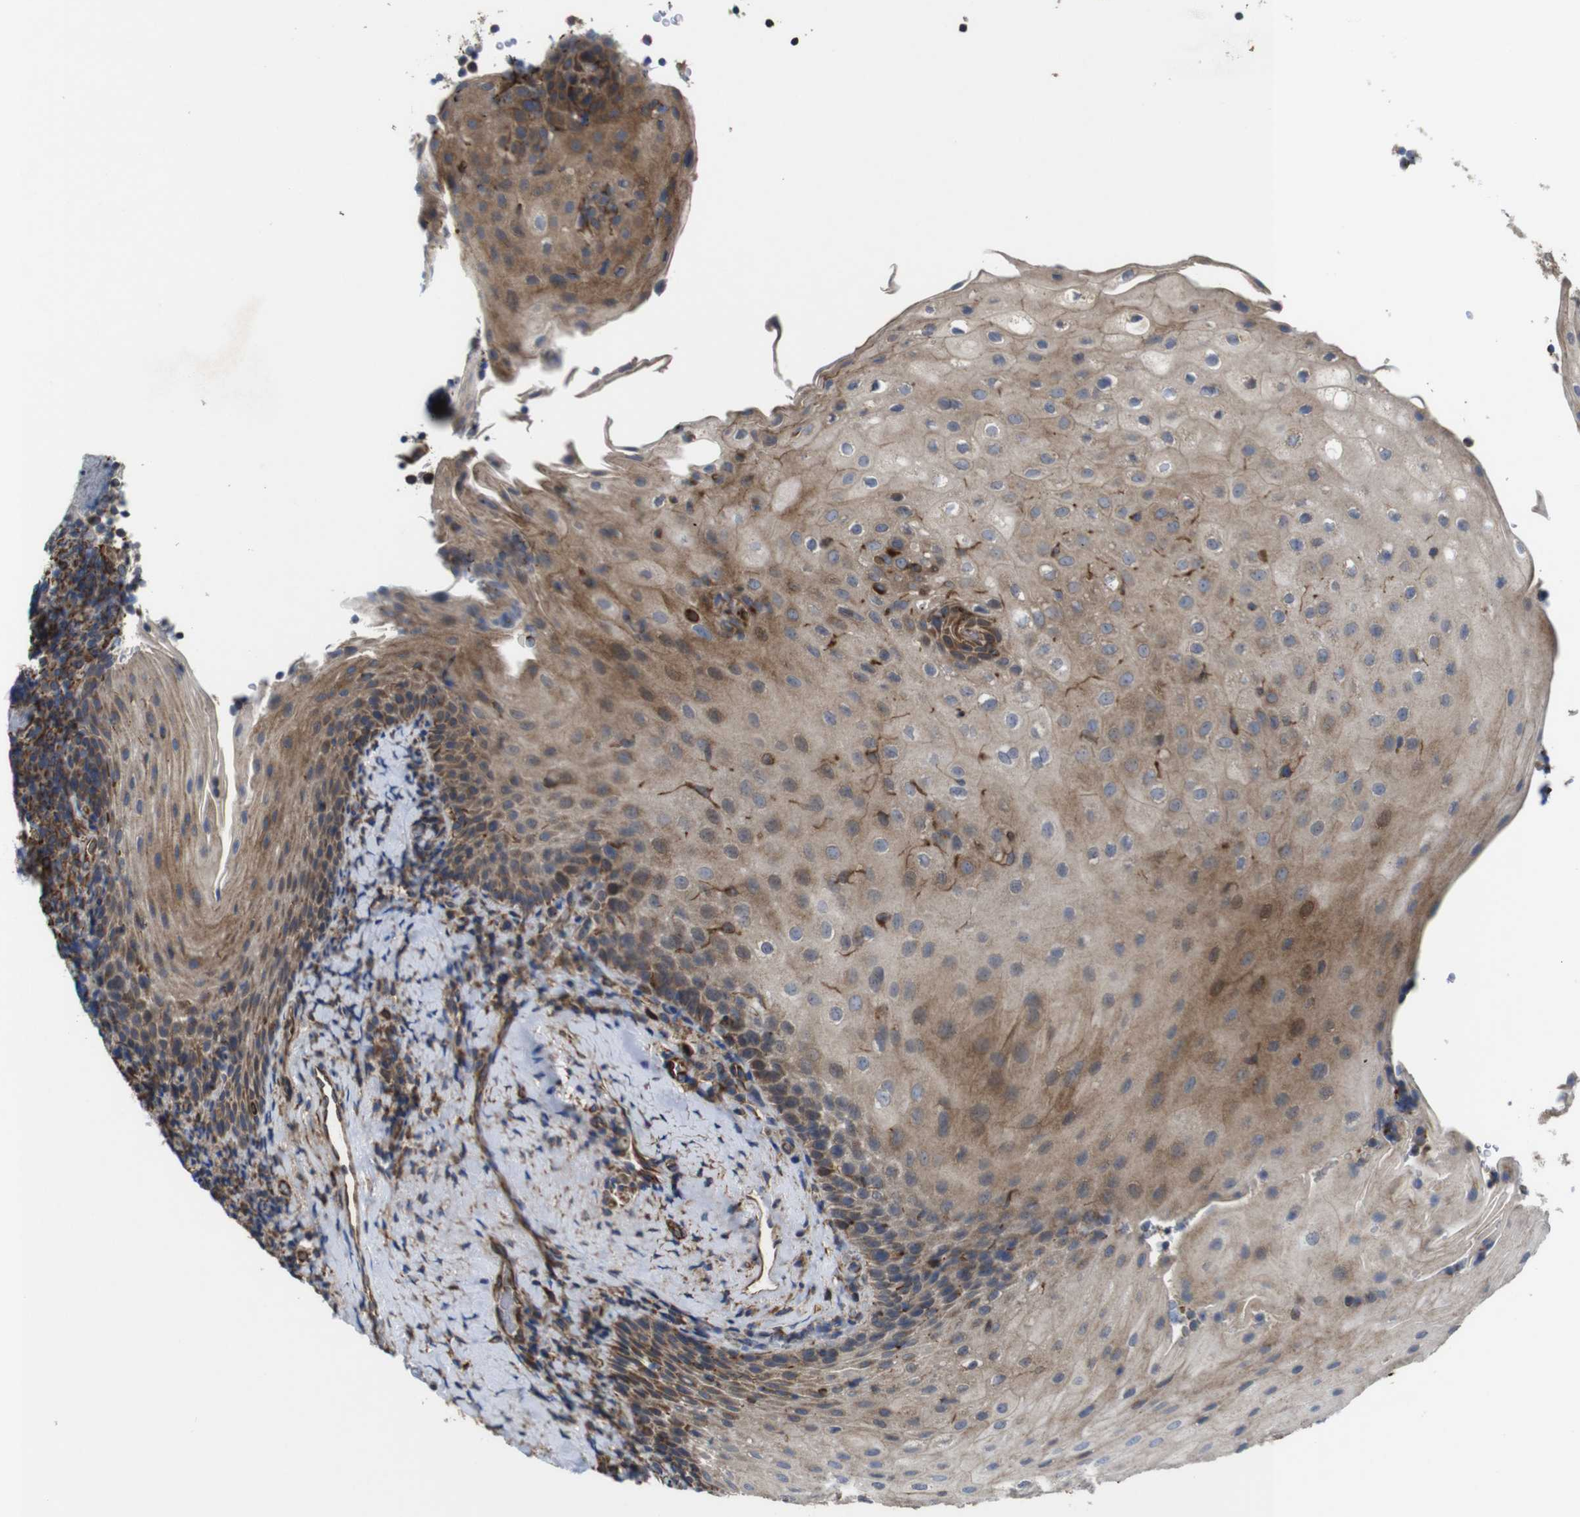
{"staining": {"intensity": "weak", "quantity": ">75%", "location": "cytoplasmic/membranous"}, "tissue": "tonsil", "cell_type": "Germinal center cells", "image_type": "normal", "snomed": [{"axis": "morphology", "description": "Normal tissue, NOS"}, {"axis": "topography", "description": "Tonsil"}], "caption": "Immunohistochemical staining of benign tonsil displays weak cytoplasmic/membranous protein staining in about >75% of germinal center cells.", "gene": "POMK", "patient": {"sex": "male", "age": 37}}